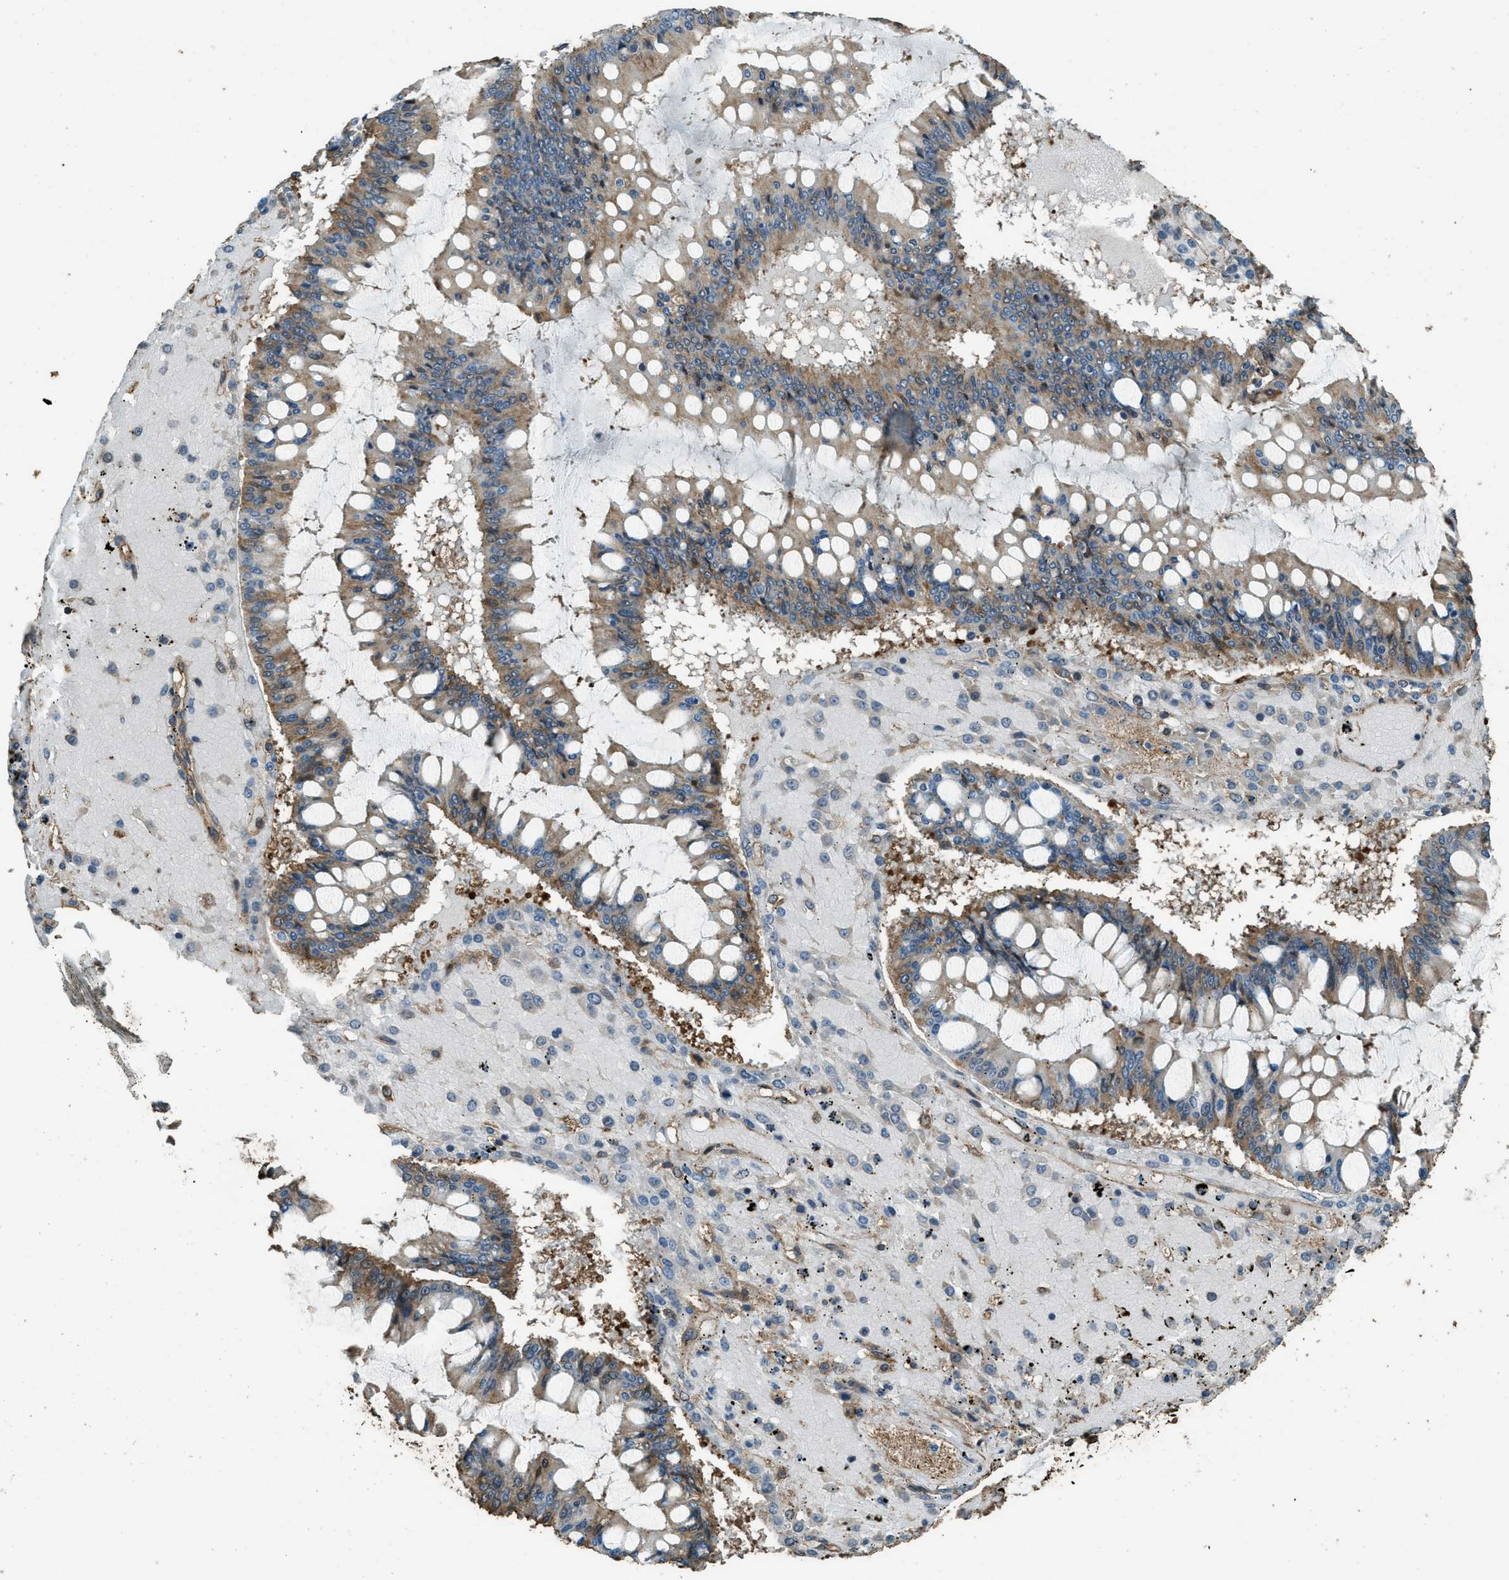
{"staining": {"intensity": "weak", "quantity": ">75%", "location": "cytoplasmic/membranous"}, "tissue": "ovarian cancer", "cell_type": "Tumor cells", "image_type": "cancer", "snomed": [{"axis": "morphology", "description": "Cystadenocarcinoma, mucinous, NOS"}, {"axis": "topography", "description": "Ovary"}], "caption": "Ovarian cancer (mucinous cystadenocarcinoma) stained for a protein displays weak cytoplasmic/membranous positivity in tumor cells. (DAB = brown stain, brightfield microscopy at high magnification).", "gene": "MARS1", "patient": {"sex": "female", "age": 73}}